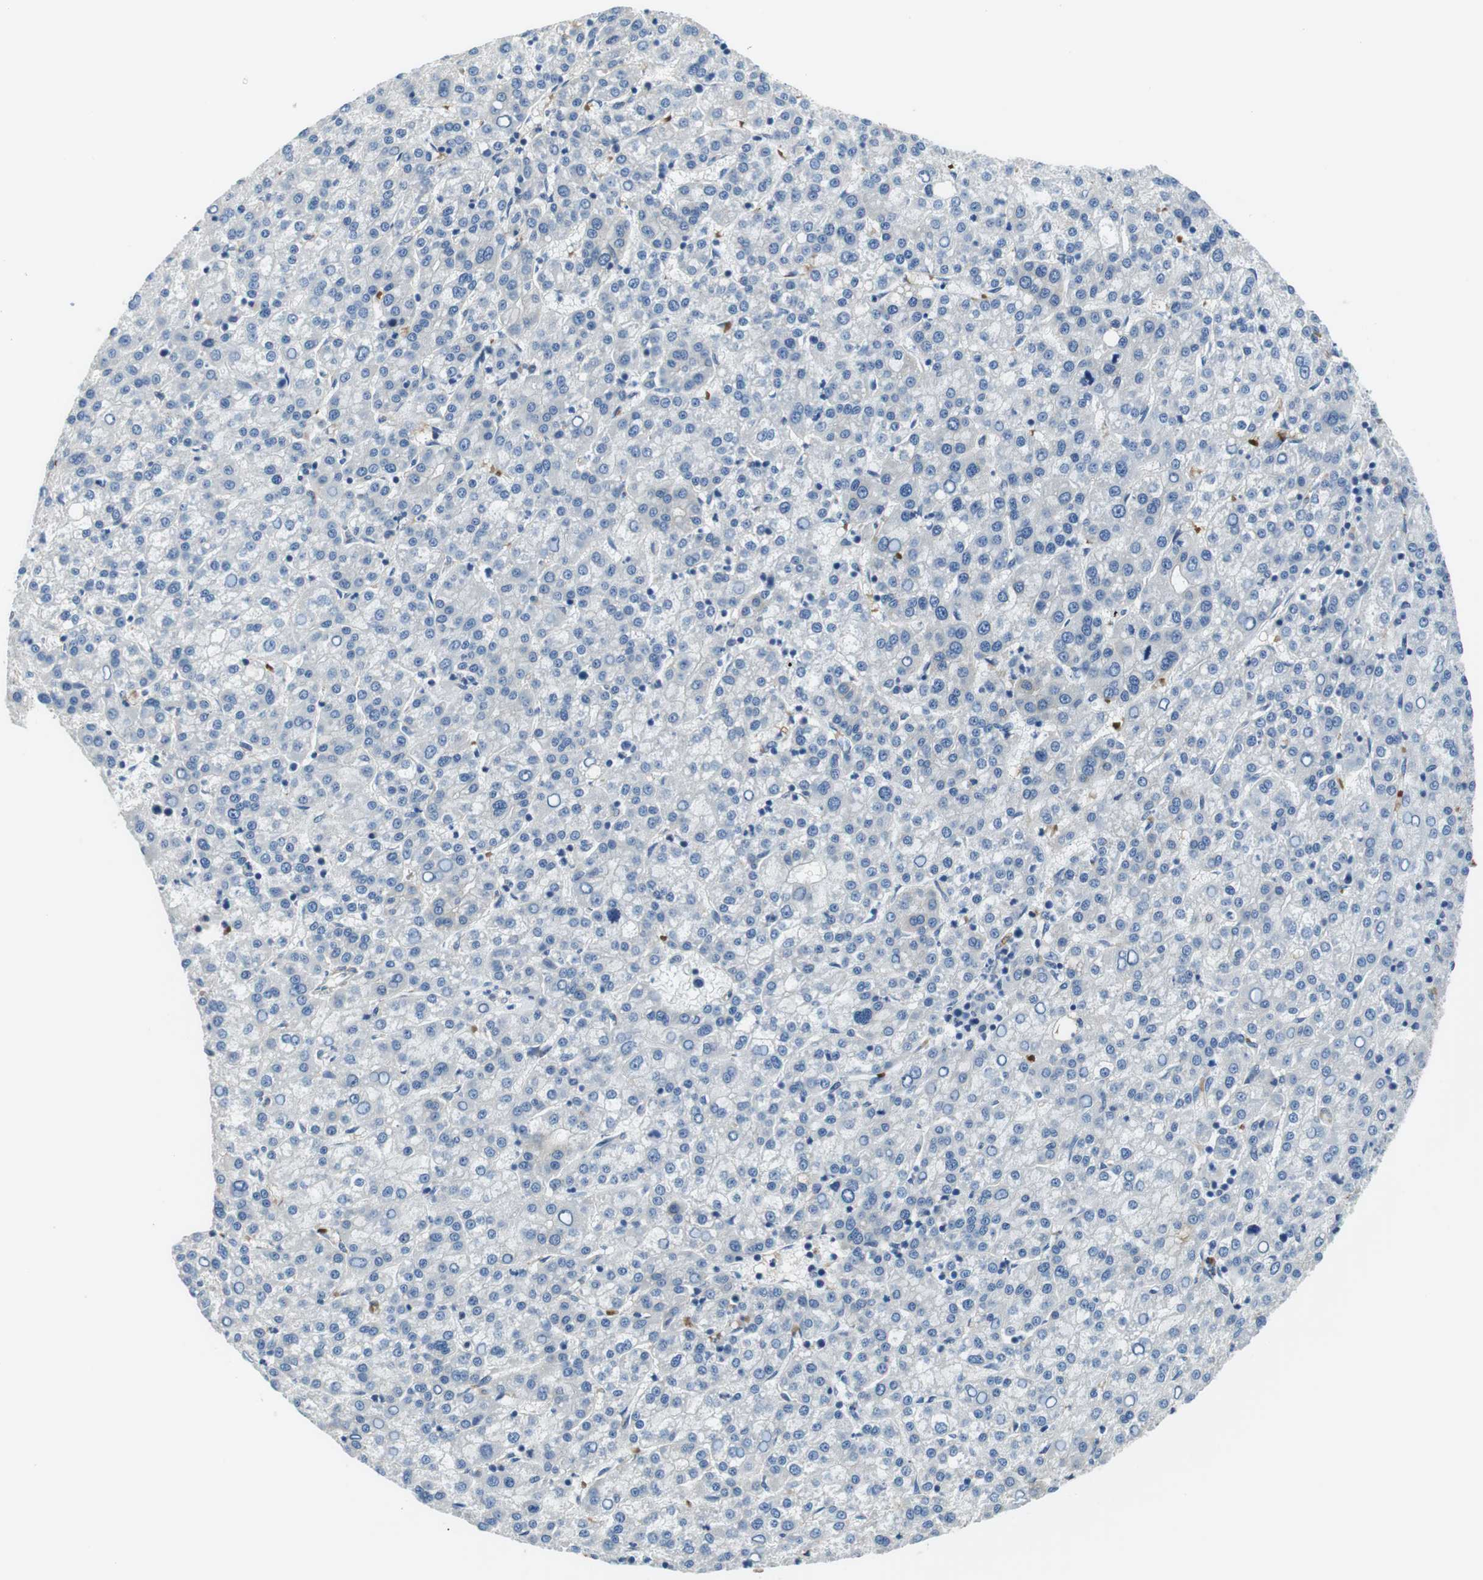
{"staining": {"intensity": "negative", "quantity": "none", "location": "none"}, "tissue": "liver cancer", "cell_type": "Tumor cells", "image_type": "cancer", "snomed": [{"axis": "morphology", "description": "Carcinoma, Hepatocellular, NOS"}, {"axis": "topography", "description": "Liver"}], "caption": "This is a photomicrograph of IHC staining of liver hepatocellular carcinoma, which shows no expression in tumor cells. (Immunohistochemistry (ihc), brightfield microscopy, high magnification).", "gene": "WSCD1", "patient": {"sex": "female", "age": 58}}